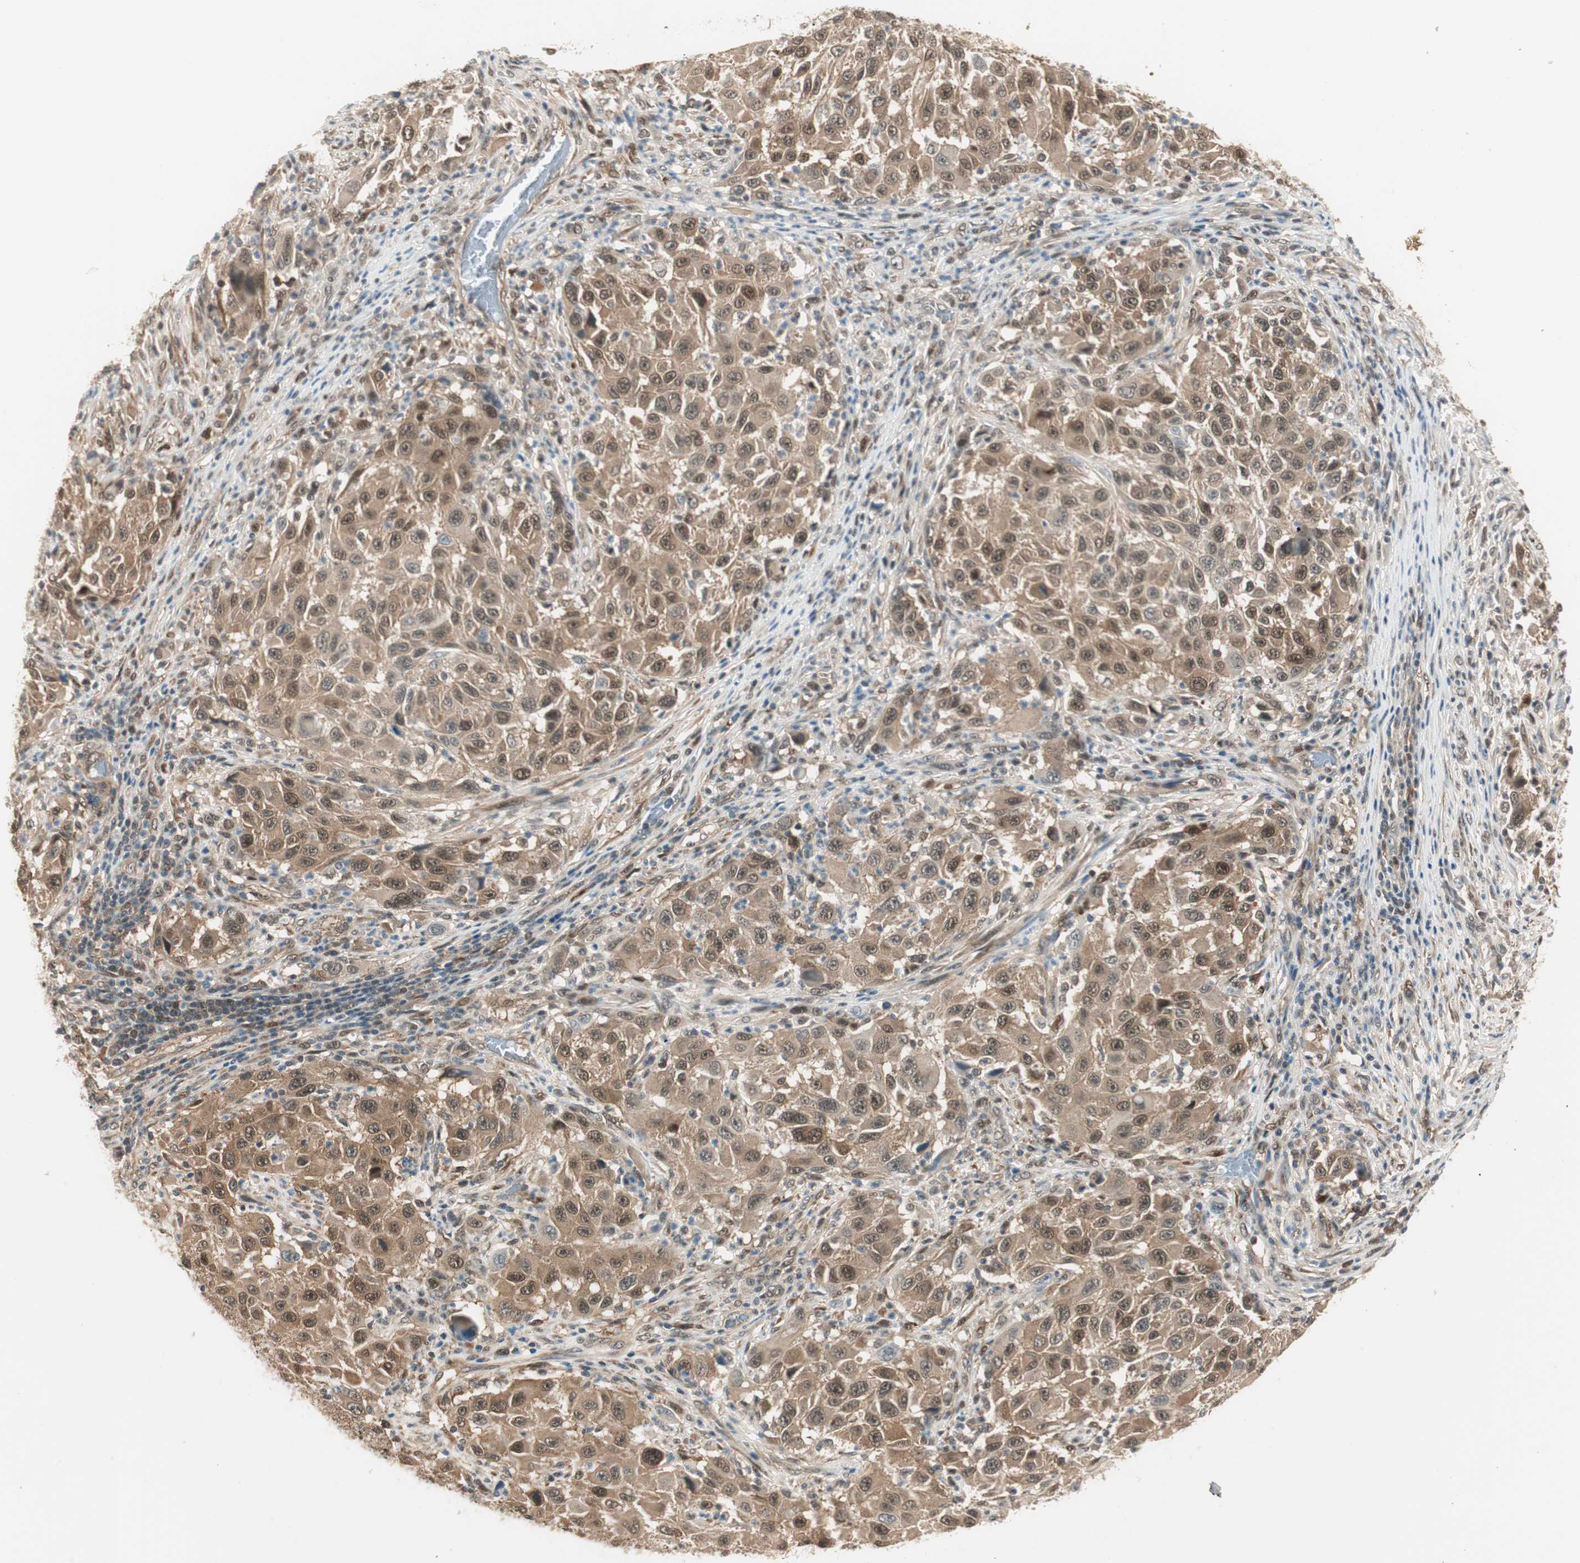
{"staining": {"intensity": "weak", "quantity": ">75%", "location": "cytoplasmic/membranous"}, "tissue": "melanoma", "cell_type": "Tumor cells", "image_type": "cancer", "snomed": [{"axis": "morphology", "description": "Malignant melanoma, Metastatic site"}, {"axis": "topography", "description": "Lymph node"}], "caption": "A brown stain labels weak cytoplasmic/membranous positivity of a protein in melanoma tumor cells.", "gene": "IPO5", "patient": {"sex": "male", "age": 61}}